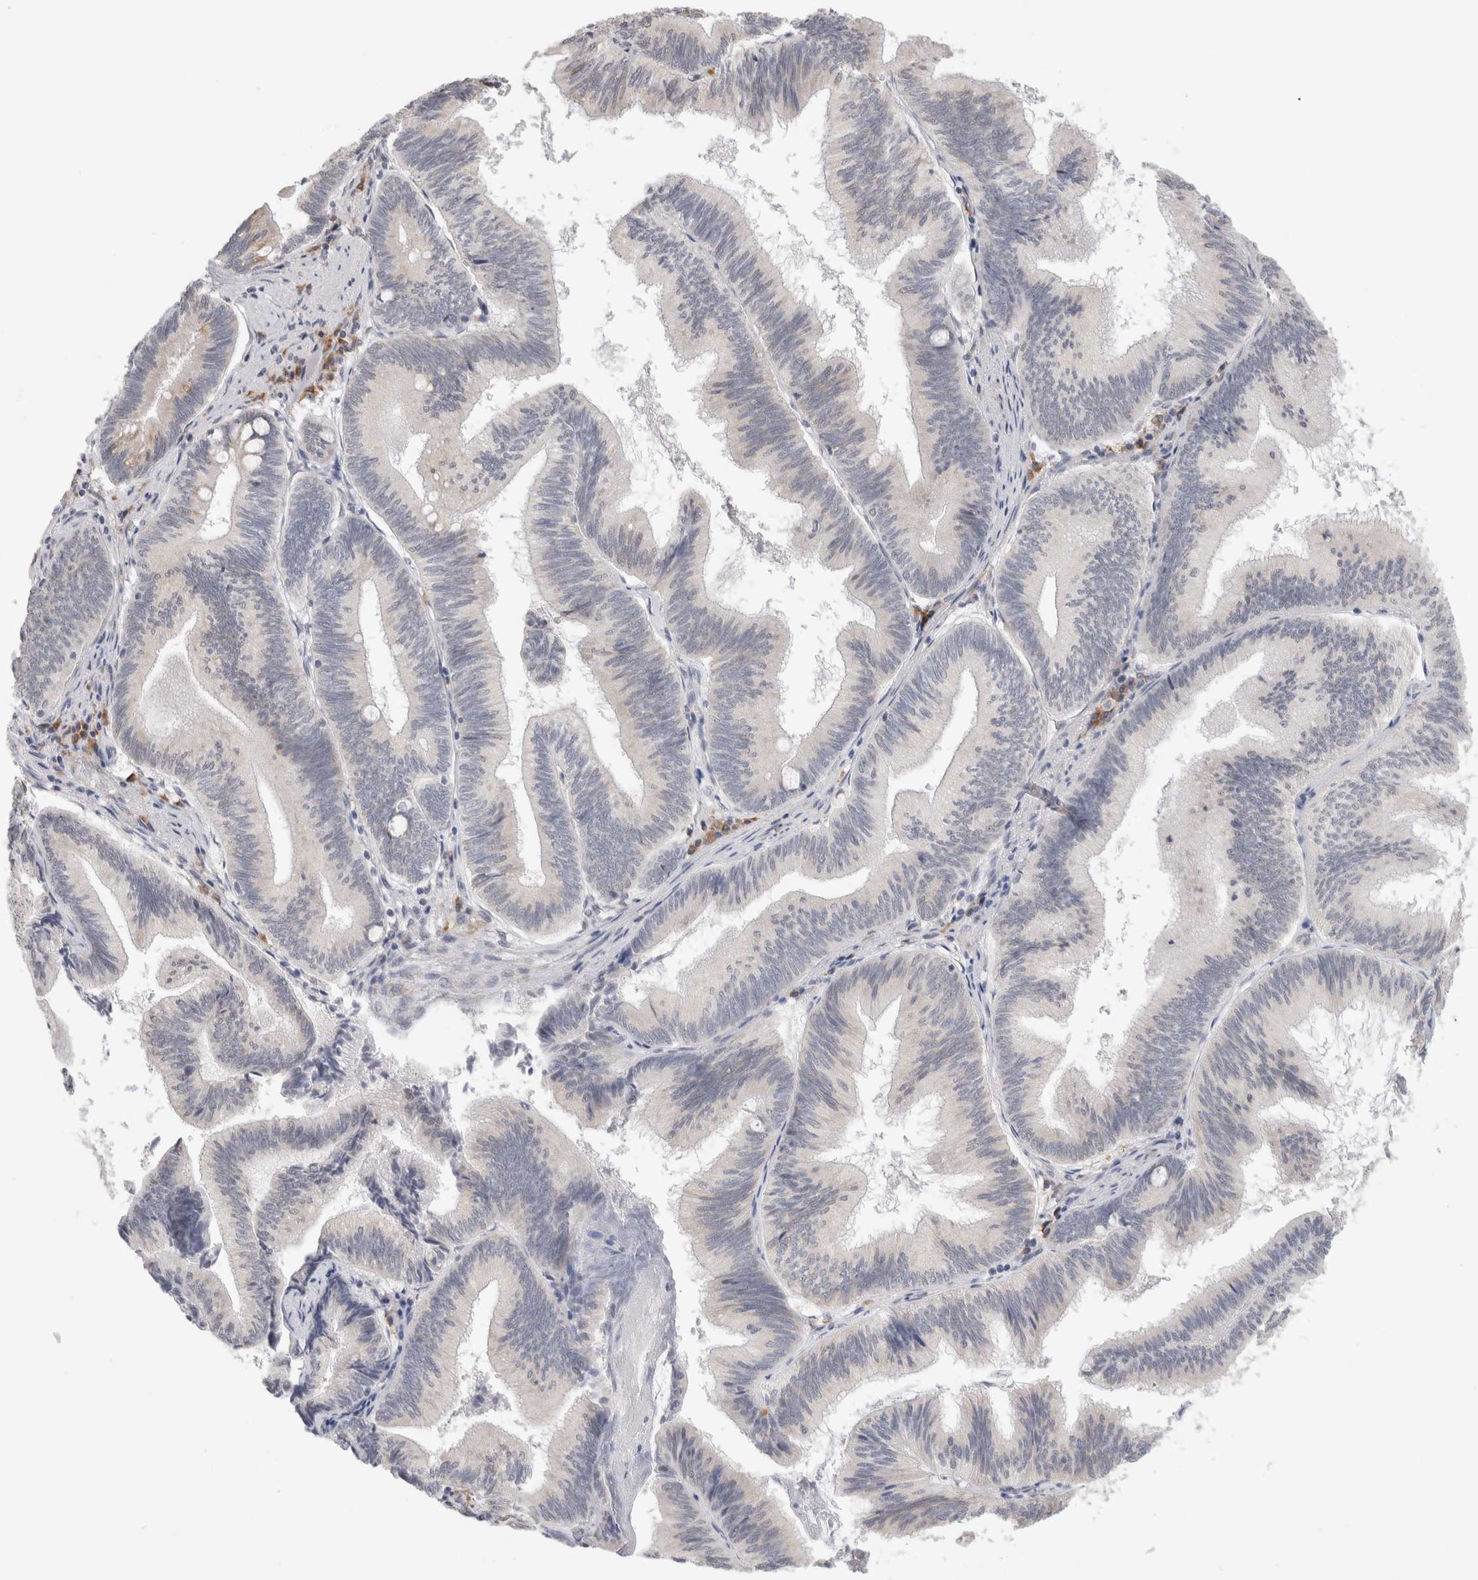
{"staining": {"intensity": "weak", "quantity": "<25%", "location": "cytoplasmic/membranous"}, "tissue": "pancreatic cancer", "cell_type": "Tumor cells", "image_type": "cancer", "snomed": [{"axis": "morphology", "description": "Adenocarcinoma, NOS"}, {"axis": "topography", "description": "Pancreas"}], "caption": "Immunohistochemical staining of pancreatic cancer shows no significant staining in tumor cells.", "gene": "HDLBP", "patient": {"sex": "male", "age": 82}}